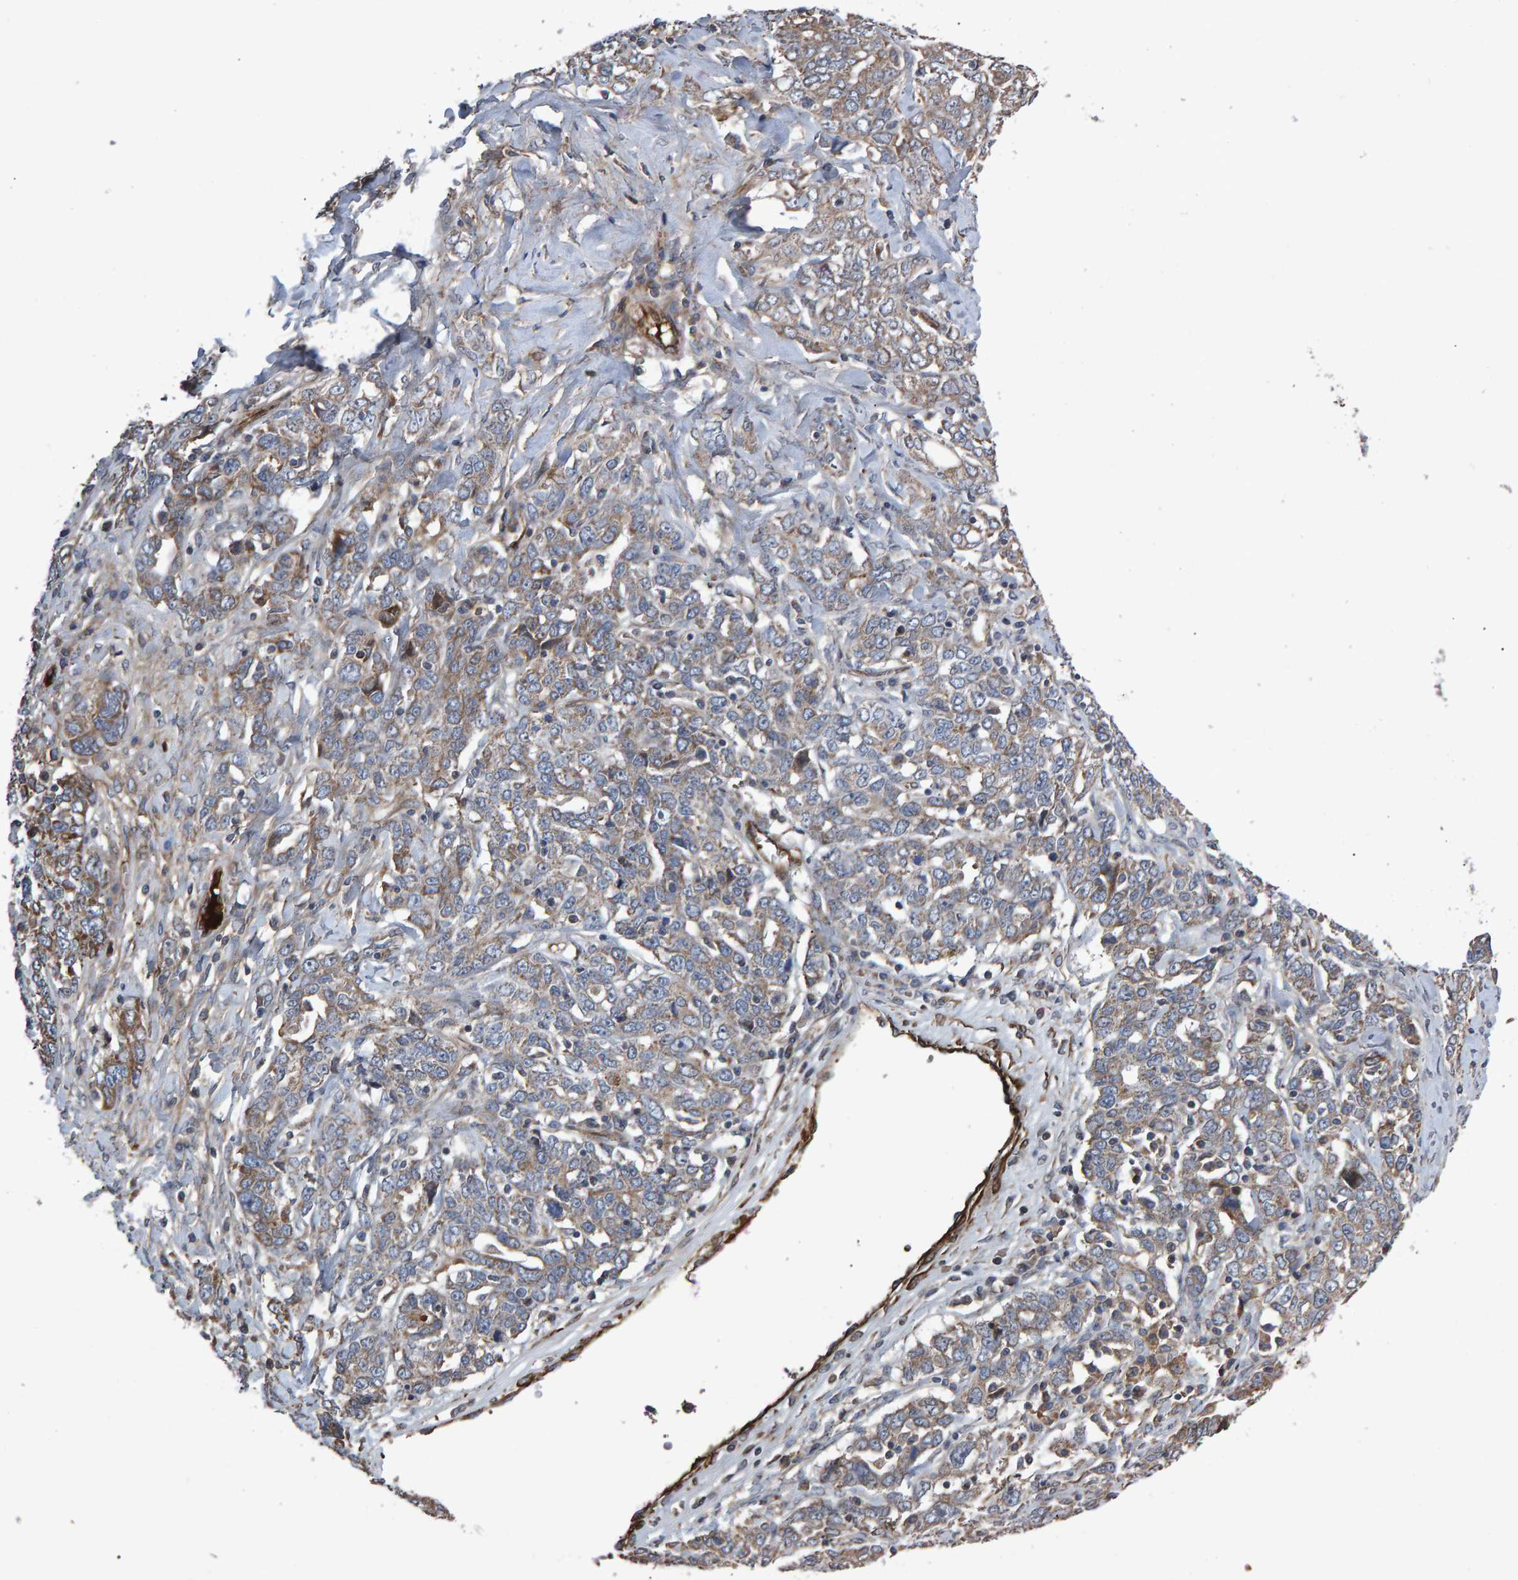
{"staining": {"intensity": "moderate", "quantity": ">75%", "location": "cytoplasmic/membranous"}, "tissue": "ovarian cancer", "cell_type": "Tumor cells", "image_type": "cancer", "snomed": [{"axis": "morphology", "description": "Carcinoma, endometroid"}, {"axis": "topography", "description": "Ovary"}], "caption": "Immunohistochemistry staining of ovarian cancer (endometroid carcinoma), which reveals medium levels of moderate cytoplasmic/membranous expression in about >75% of tumor cells indicating moderate cytoplasmic/membranous protein staining. The staining was performed using DAB (3,3'-diaminobenzidine) (brown) for protein detection and nuclei were counterstained in hematoxylin (blue).", "gene": "SLIT2", "patient": {"sex": "female", "age": 62}}